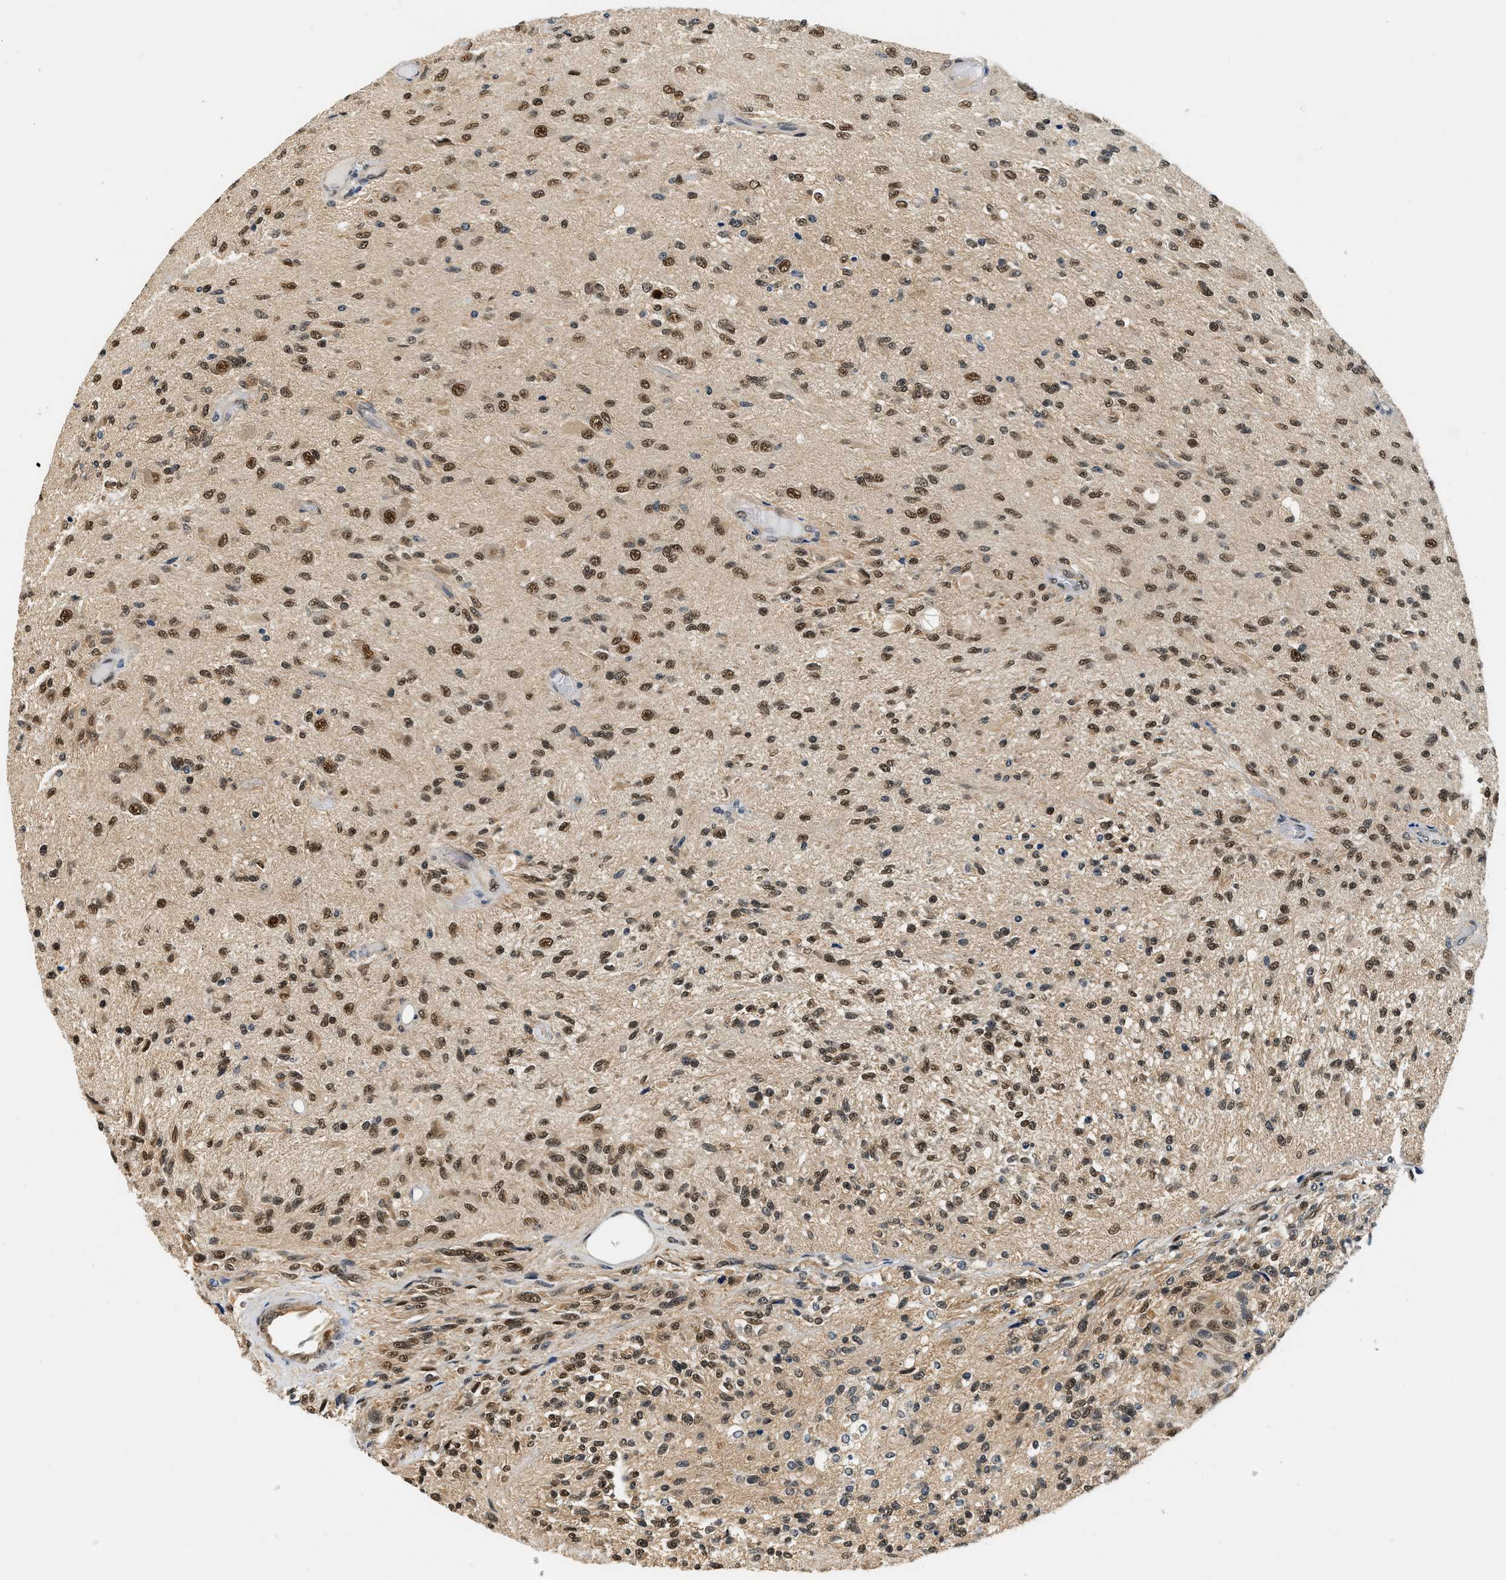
{"staining": {"intensity": "strong", "quantity": ">75%", "location": "nuclear"}, "tissue": "glioma", "cell_type": "Tumor cells", "image_type": "cancer", "snomed": [{"axis": "morphology", "description": "Normal tissue, NOS"}, {"axis": "morphology", "description": "Glioma, malignant, High grade"}, {"axis": "topography", "description": "Cerebral cortex"}], "caption": "This micrograph shows immunohistochemistry (IHC) staining of human malignant glioma (high-grade), with high strong nuclear expression in approximately >75% of tumor cells.", "gene": "PSMD3", "patient": {"sex": "male", "age": 77}}